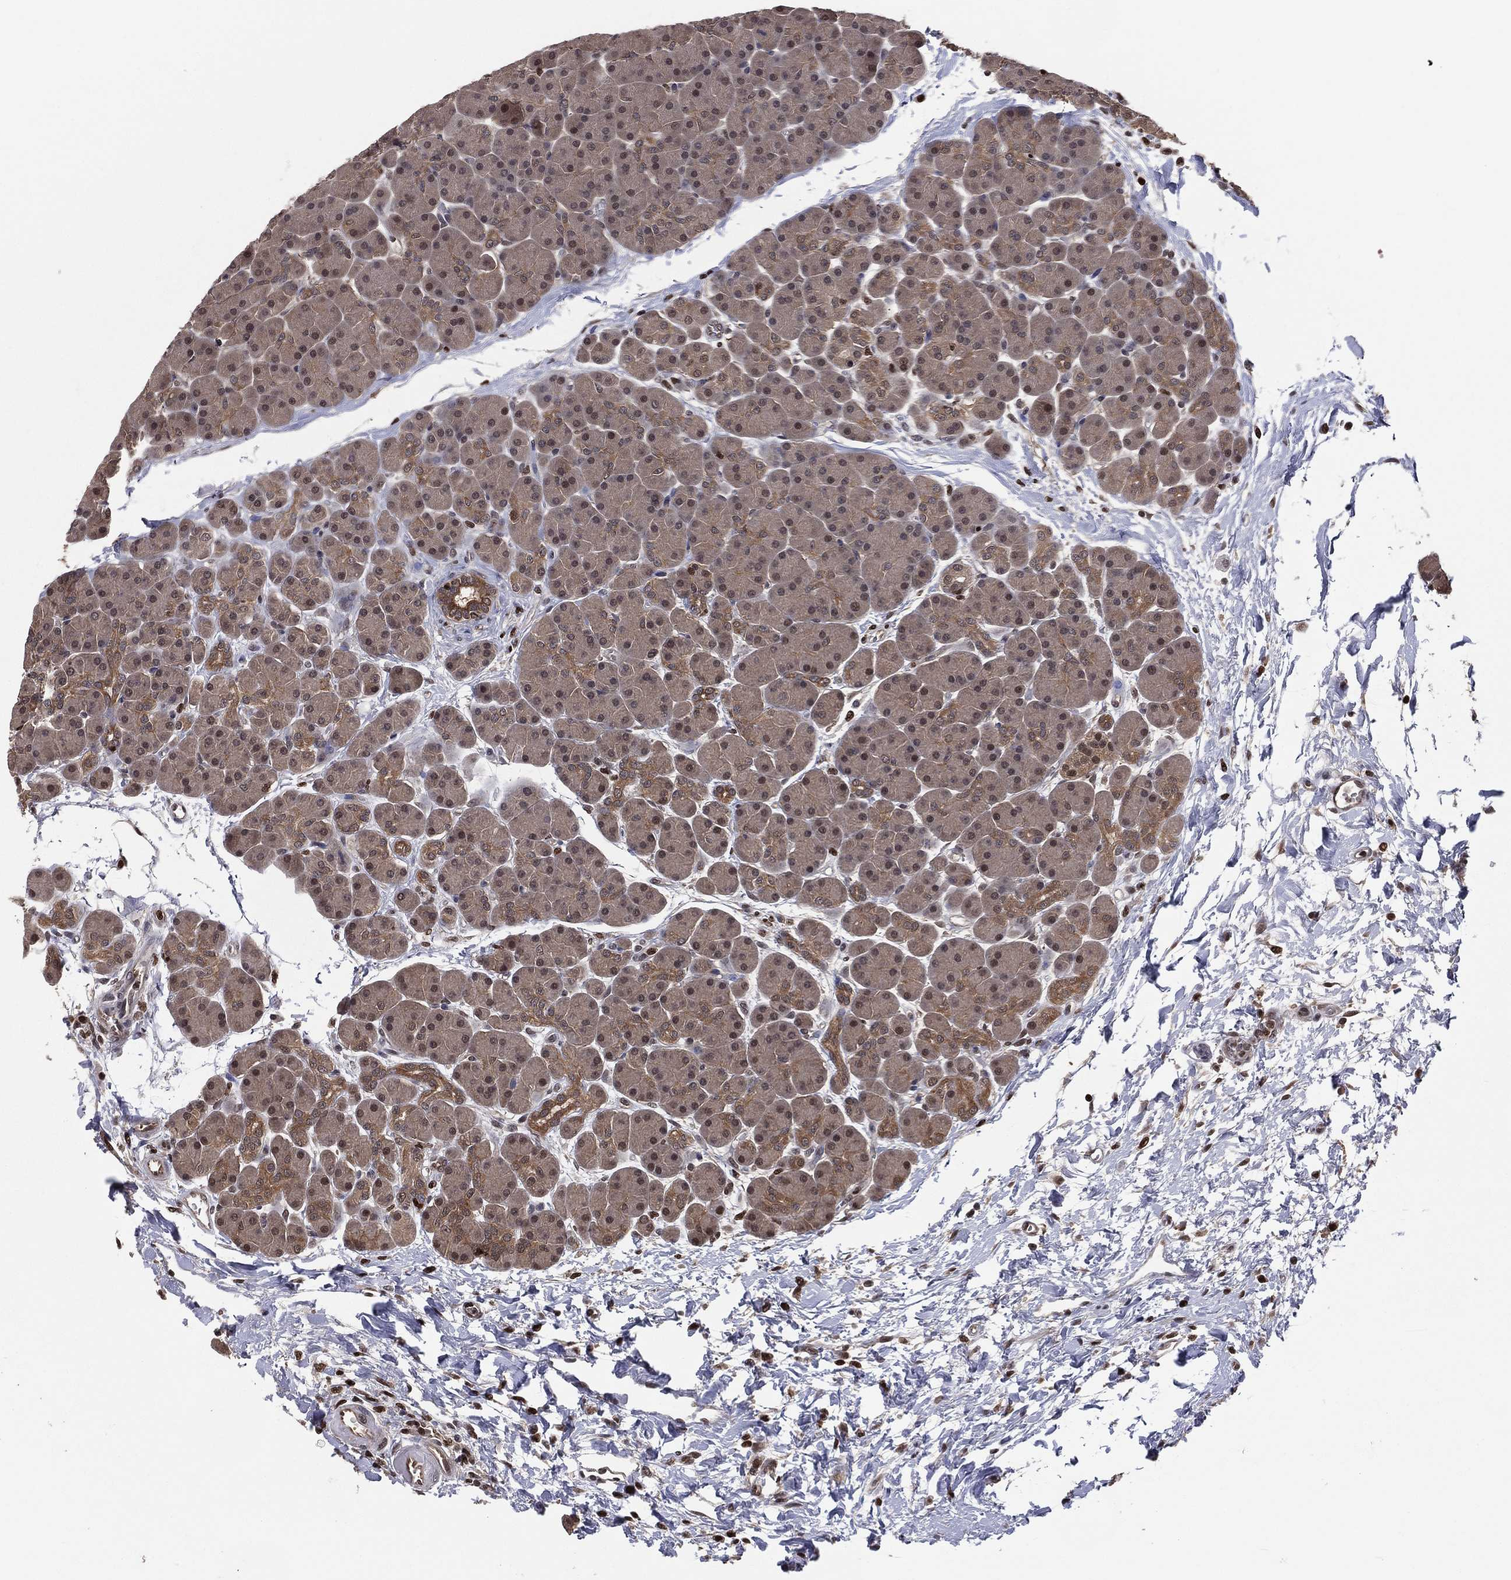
{"staining": {"intensity": "moderate", "quantity": "25%-75%", "location": "cytoplasmic/membranous,nuclear"}, "tissue": "pancreas", "cell_type": "Exocrine glandular cells", "image_type": "normal", "snomed": [{"axis": "morphology", "description": "Normal tissue, NOS"}, {"axis": "topography", "description": "Pancreas"}], "caption": "Exocrine glandular cells reveal moderate cytoplasmic/membranous,nuclear positivity in approximately 25%-75% of cells in unremarkable pancreas.", "gene": "PSMA1", "patient": {"sex": "female", "age": 44}}